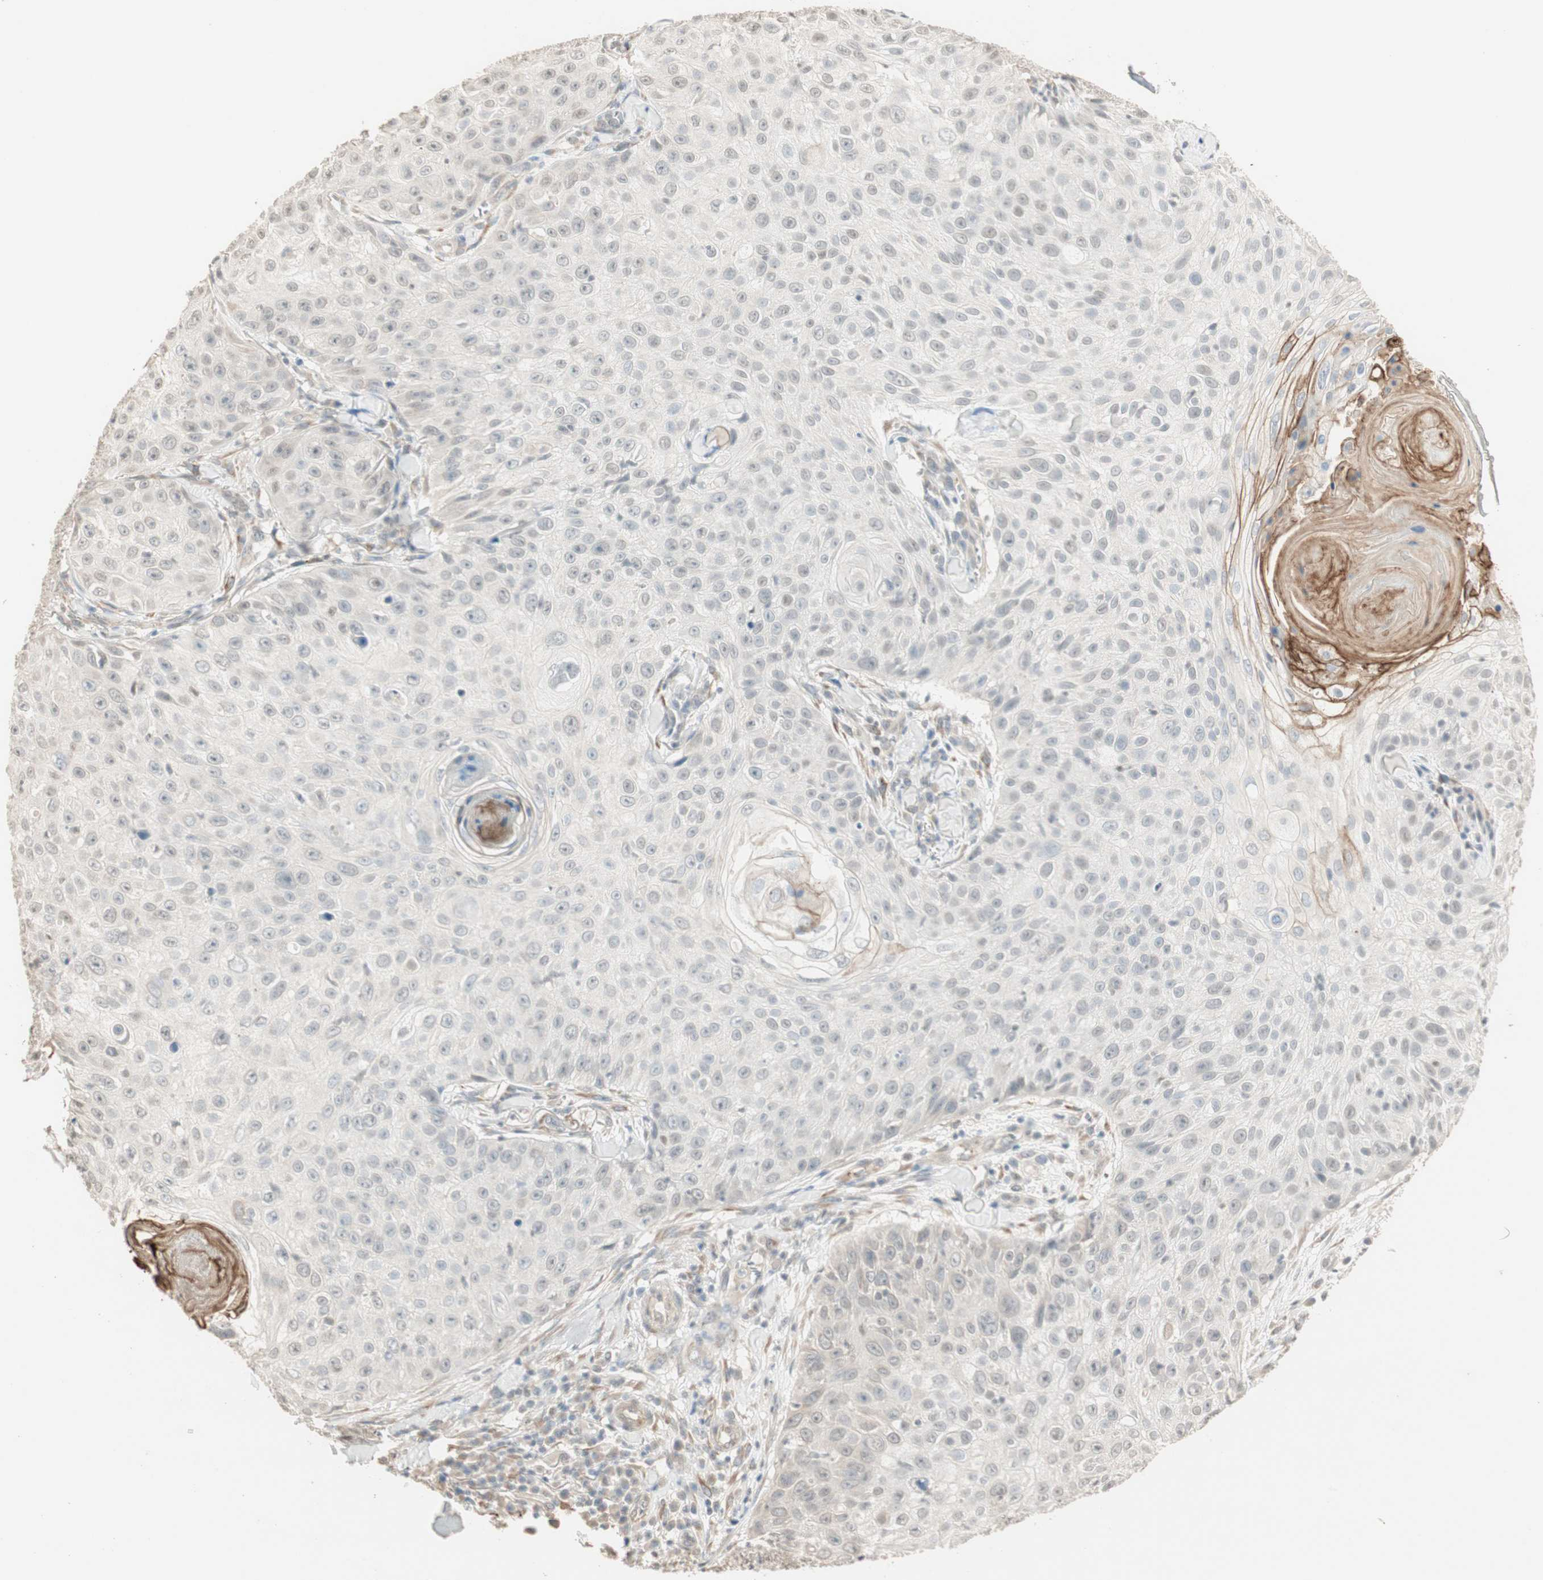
{"staining": {"intensity": "negative", "quantity": "none", "location": "none"}, "tissue": "skin cancer", "cell_type": "Tumor cells", "image_type": "cancer", "snomed": [{"axis": "morphology", "description": "Squamous cell carcinoma, NOS"}, {"axis": "topography", "description": "Skin"}], "caption": "Immunohistochemistry (IHC) image of neoplastic tissue: human squamous cell carcinoma (skin) stained with DAB (3,3'-diaminobenzidine) reveals no significant protein positivity in tumor cells.", "gene": "TASOR", "patient": {"sex": "male", "age": 86}}